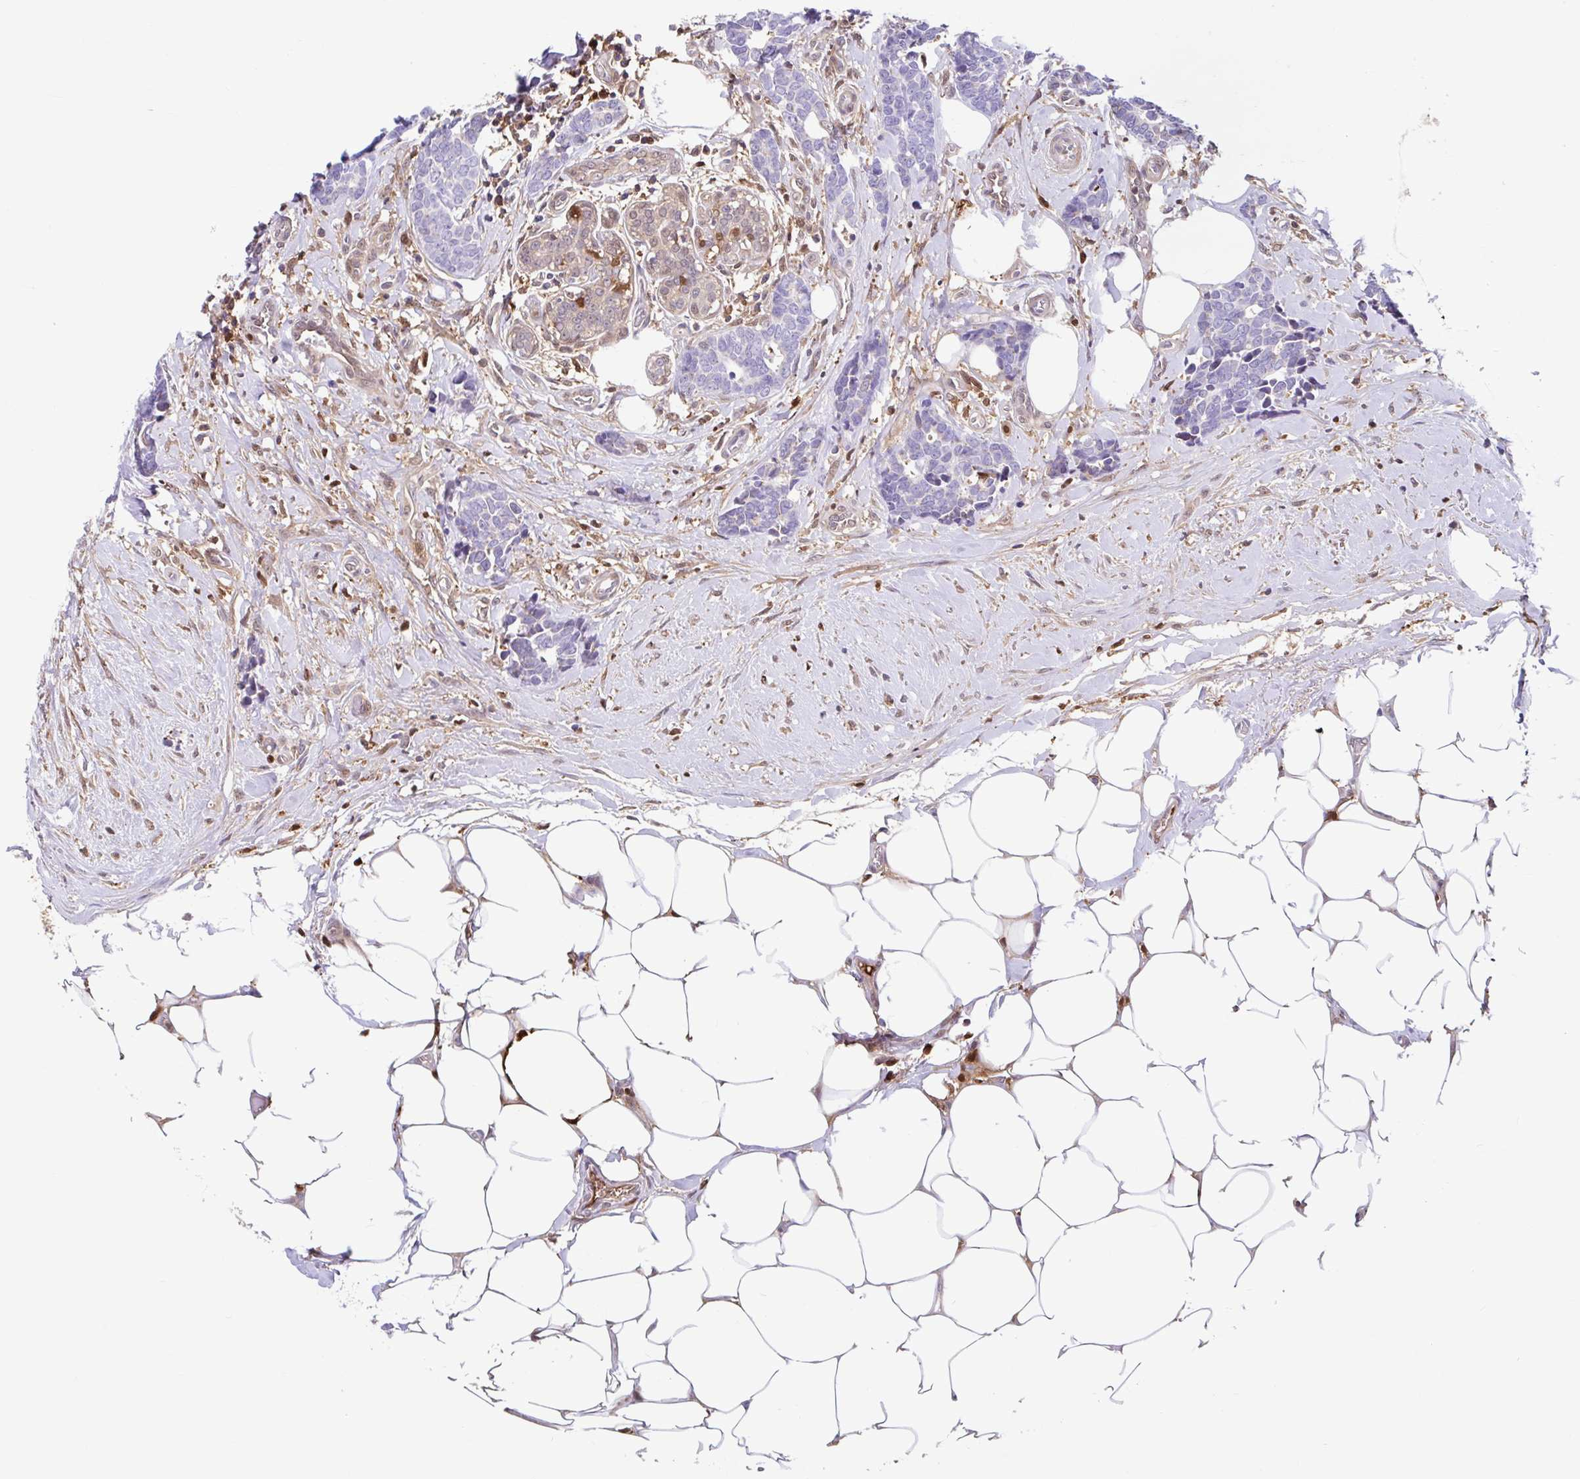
{"staining": {"intensity": "strong", "quantity": "25%-75%", "location": "cytoplasmic/membranous,nuclear"}, "tissue": "breast cancer", "cell_type": "Tumor cells", "image_type": "cancer", "snomed": [{"axis": "morphology", "description": "Duct carcinoma"}, {"axis": "topography", "description": "Breast"}], "caption": "Strong cytoplasmic/membranous and nuclear expression is present in approximately 25%-75% of tumor cells in breast intraductal carcinoma. The protein of interest is stained brown, and the nuclei are stained in blue (DAB (3,3'-diaminobenzidine) IHC with brightfield microscopy, high magnification).", "gene": "BLVRA", "patient": {"sex": "female", "age": 71}}